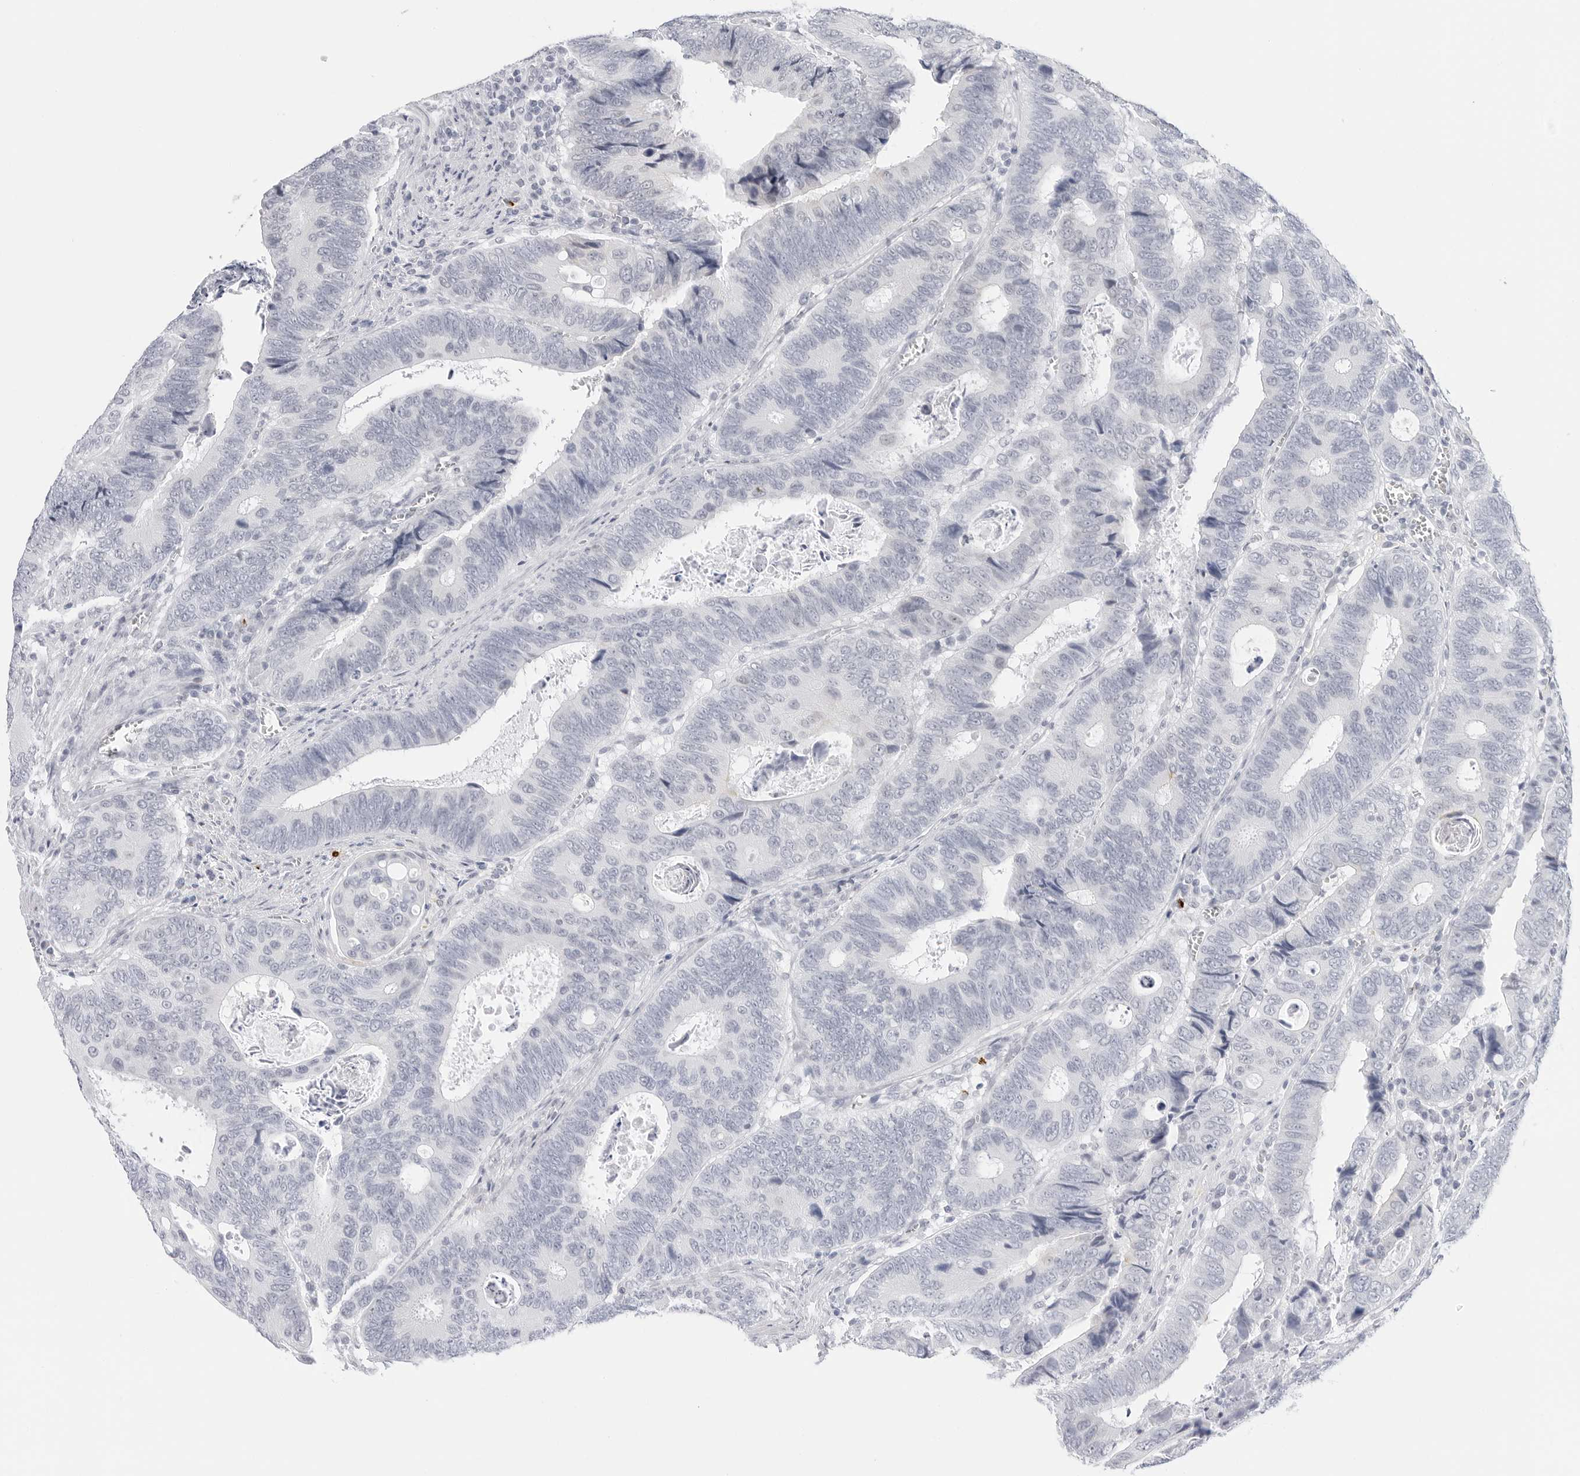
{"staining": {"intensity": "negative", "quantity": "none", "location": "none"}, "tissue": "colorectal cancer", "cell_type": "Tumor cells", "image_type": "cancer", "snomed": [{"axis": "morphology", "description": "Adenocarcinoma, NOS"}, {"axis": "topography", "description": "Colon"}], "caption": "Protein analysis of colorectal cancer reveals no significant positivity in tumor cells.", "gene": "HSPB7", "patient": {"sex": "male", "age": 72}}